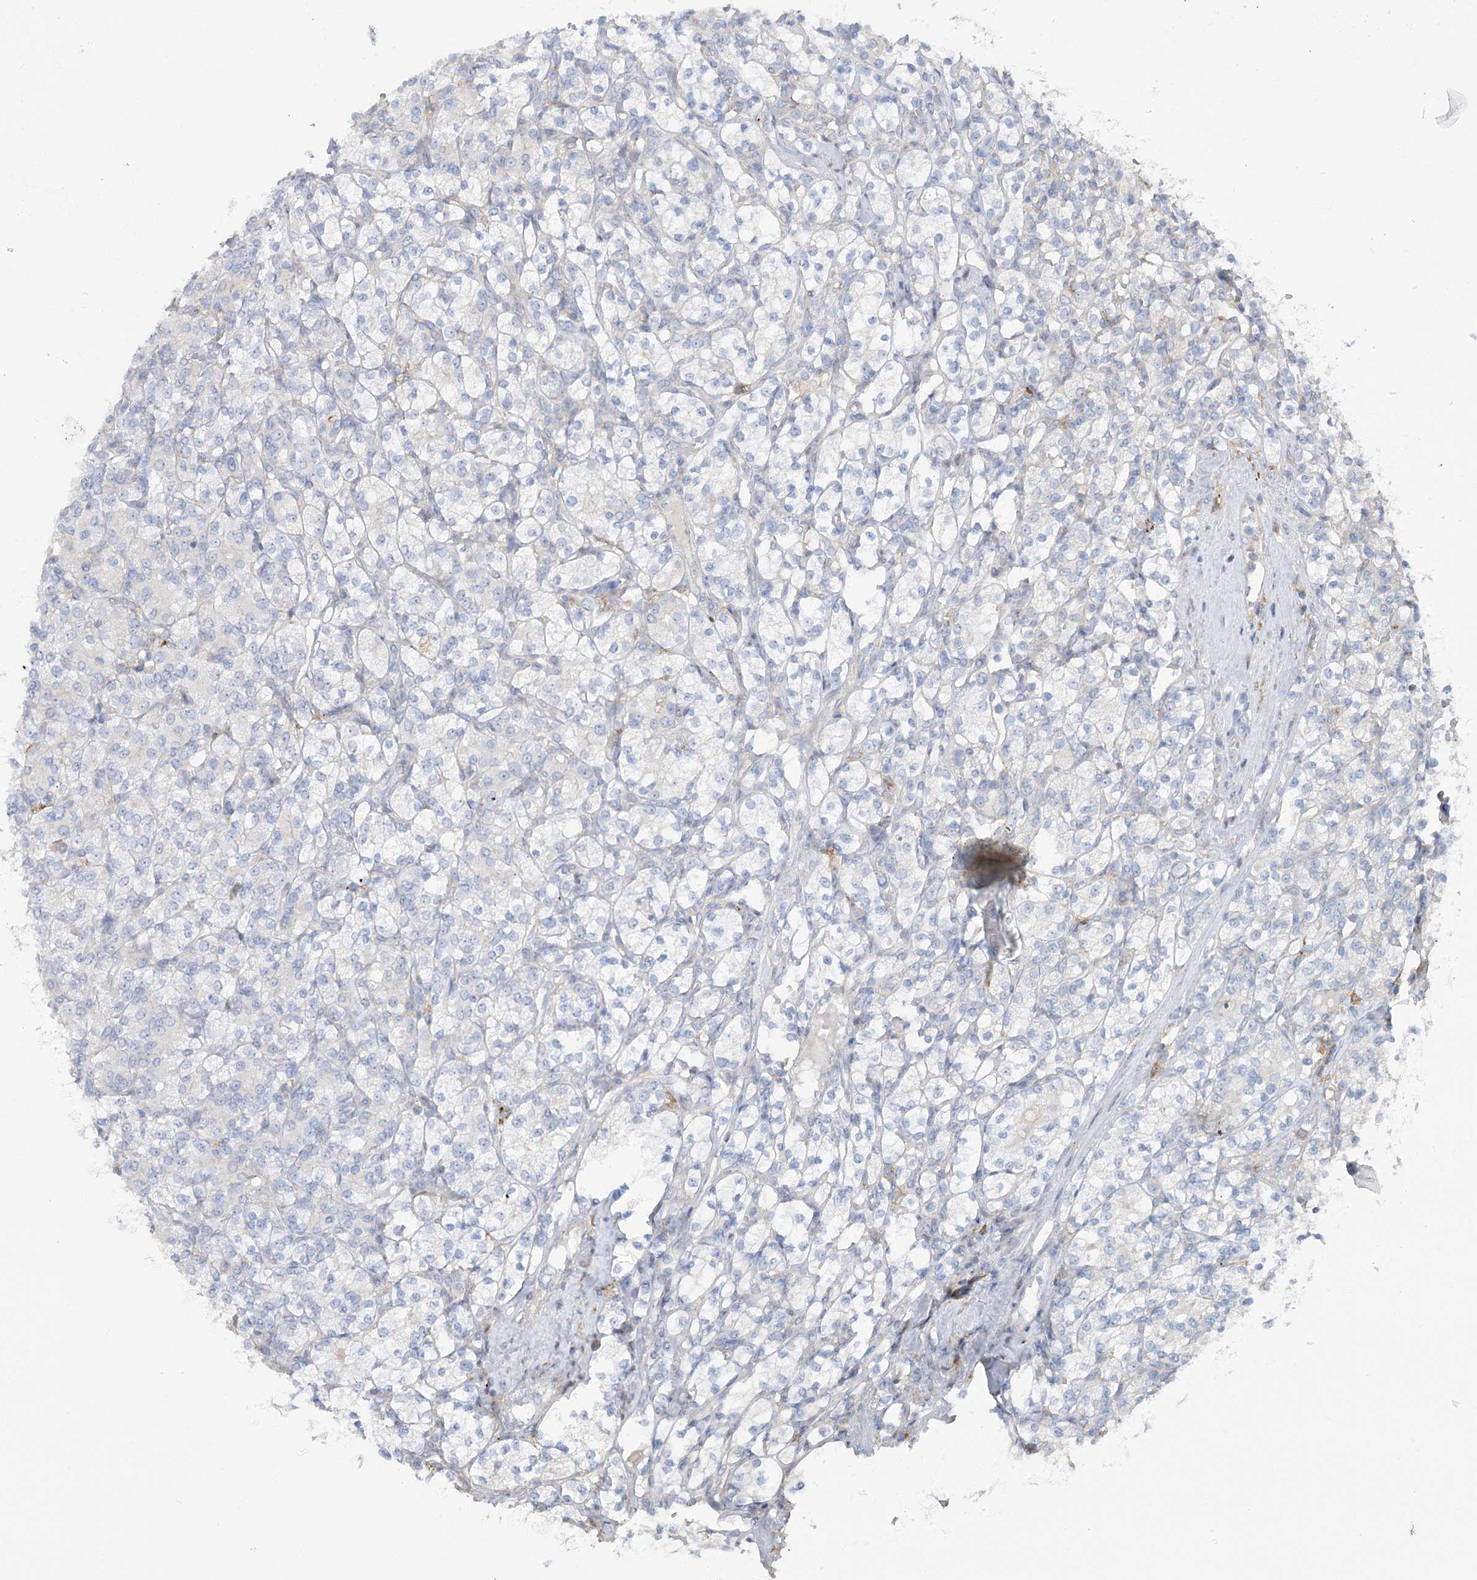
{"staining": {"intensity": "negative", "quantity": "none", "location": "none"}, "tissue": "renal cancer", "cell_type": "Tumor cells", "image_type": "cancer", "snomed": [{"axis": "morphology", "description": "Adenocarcinoma, NOS"}, {"axis": "topography", "description": "Kidney"}], "caption": "High magnification brightfield microscopy of adenocarcinoma (renal) stained with DAB (3,3'-diaminobenzidine) (brown) and counterstained with hematoxylin (blue): tumor cells show no significant positivity.", "gene": "SCN11A", "patient": {"sex": "male", "age": 77}}